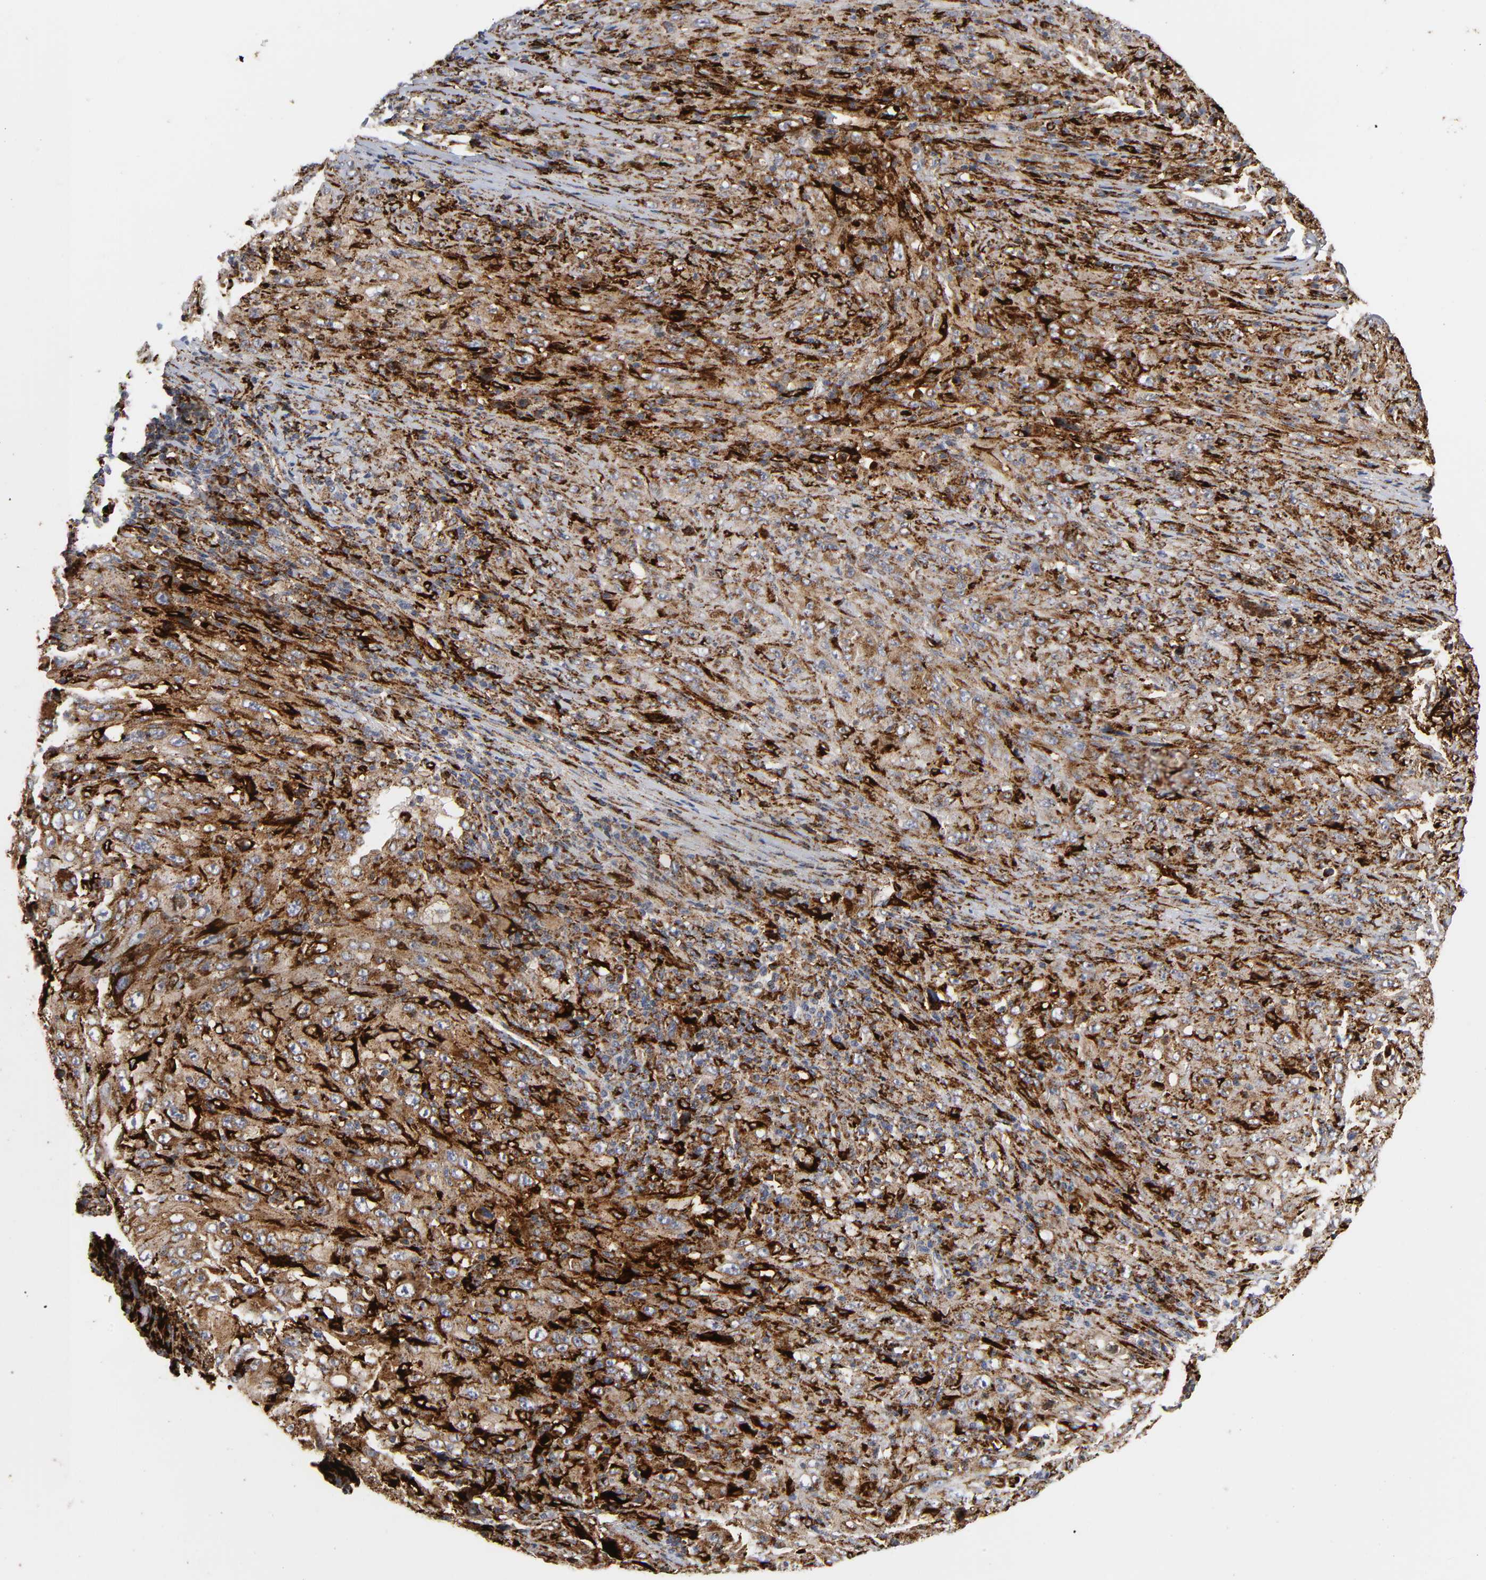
{"staining": {"intensity": "strong", "quantity": ">75%", "location": "cytoplasmic/membranous"}, "tissue": "melanoma", "cell_type": "Tumor cells", "image_type": "cancer", "snomed": [{"axis": "morphology", "description": "Malignant melanoma, Metastatic site"}, {"axis": "topography", "description": "Skin"}], "caption": "Brown immunohistochemical staining in human malignant melanoma (metastatic site) exhibits strong cytoplasmic/membranous expression in approximately >75% of tumor cells.", "gene": "PSAP", "patient": {"sex": "female", "age": 56}}